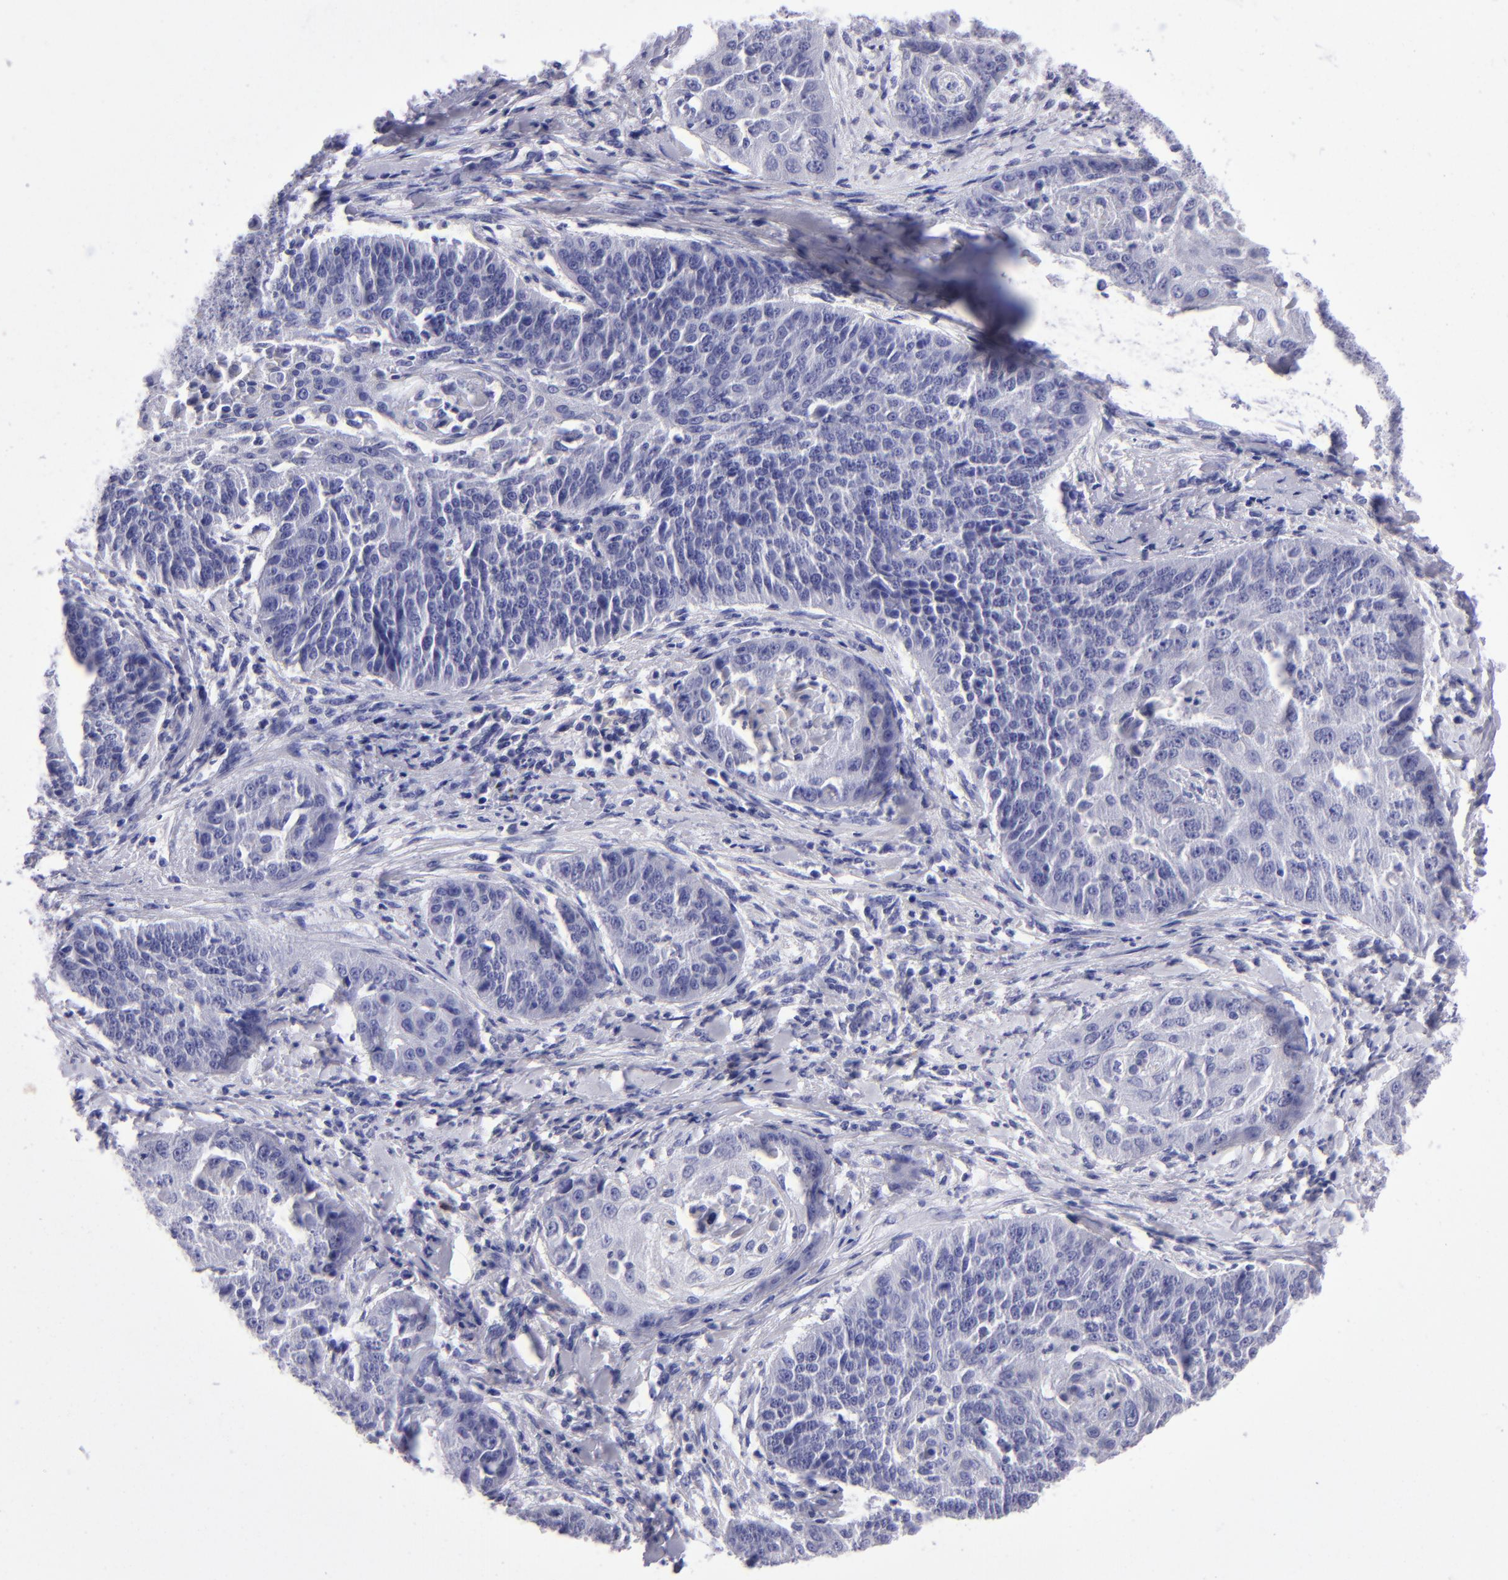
{"staining": {"intensity": "negative", "quantity": "none", "location": "none"}, "tissue": "cervical cancer", "cell_type": "Tumor cells", "image_type": "cancer", "snomed": [{"axis": "morphology", "description": "Squamous cell carcinoma, NOS"}, {"axis": "topography", "description": "Cervix"}], "caption": "Human cervical cancer (squamous cell carcinoma) stained for a protein using IHC demonstrates no expression in tumor cells.", "gene": "TYRP1", "patient": {"sex": "female", "age": 64}}